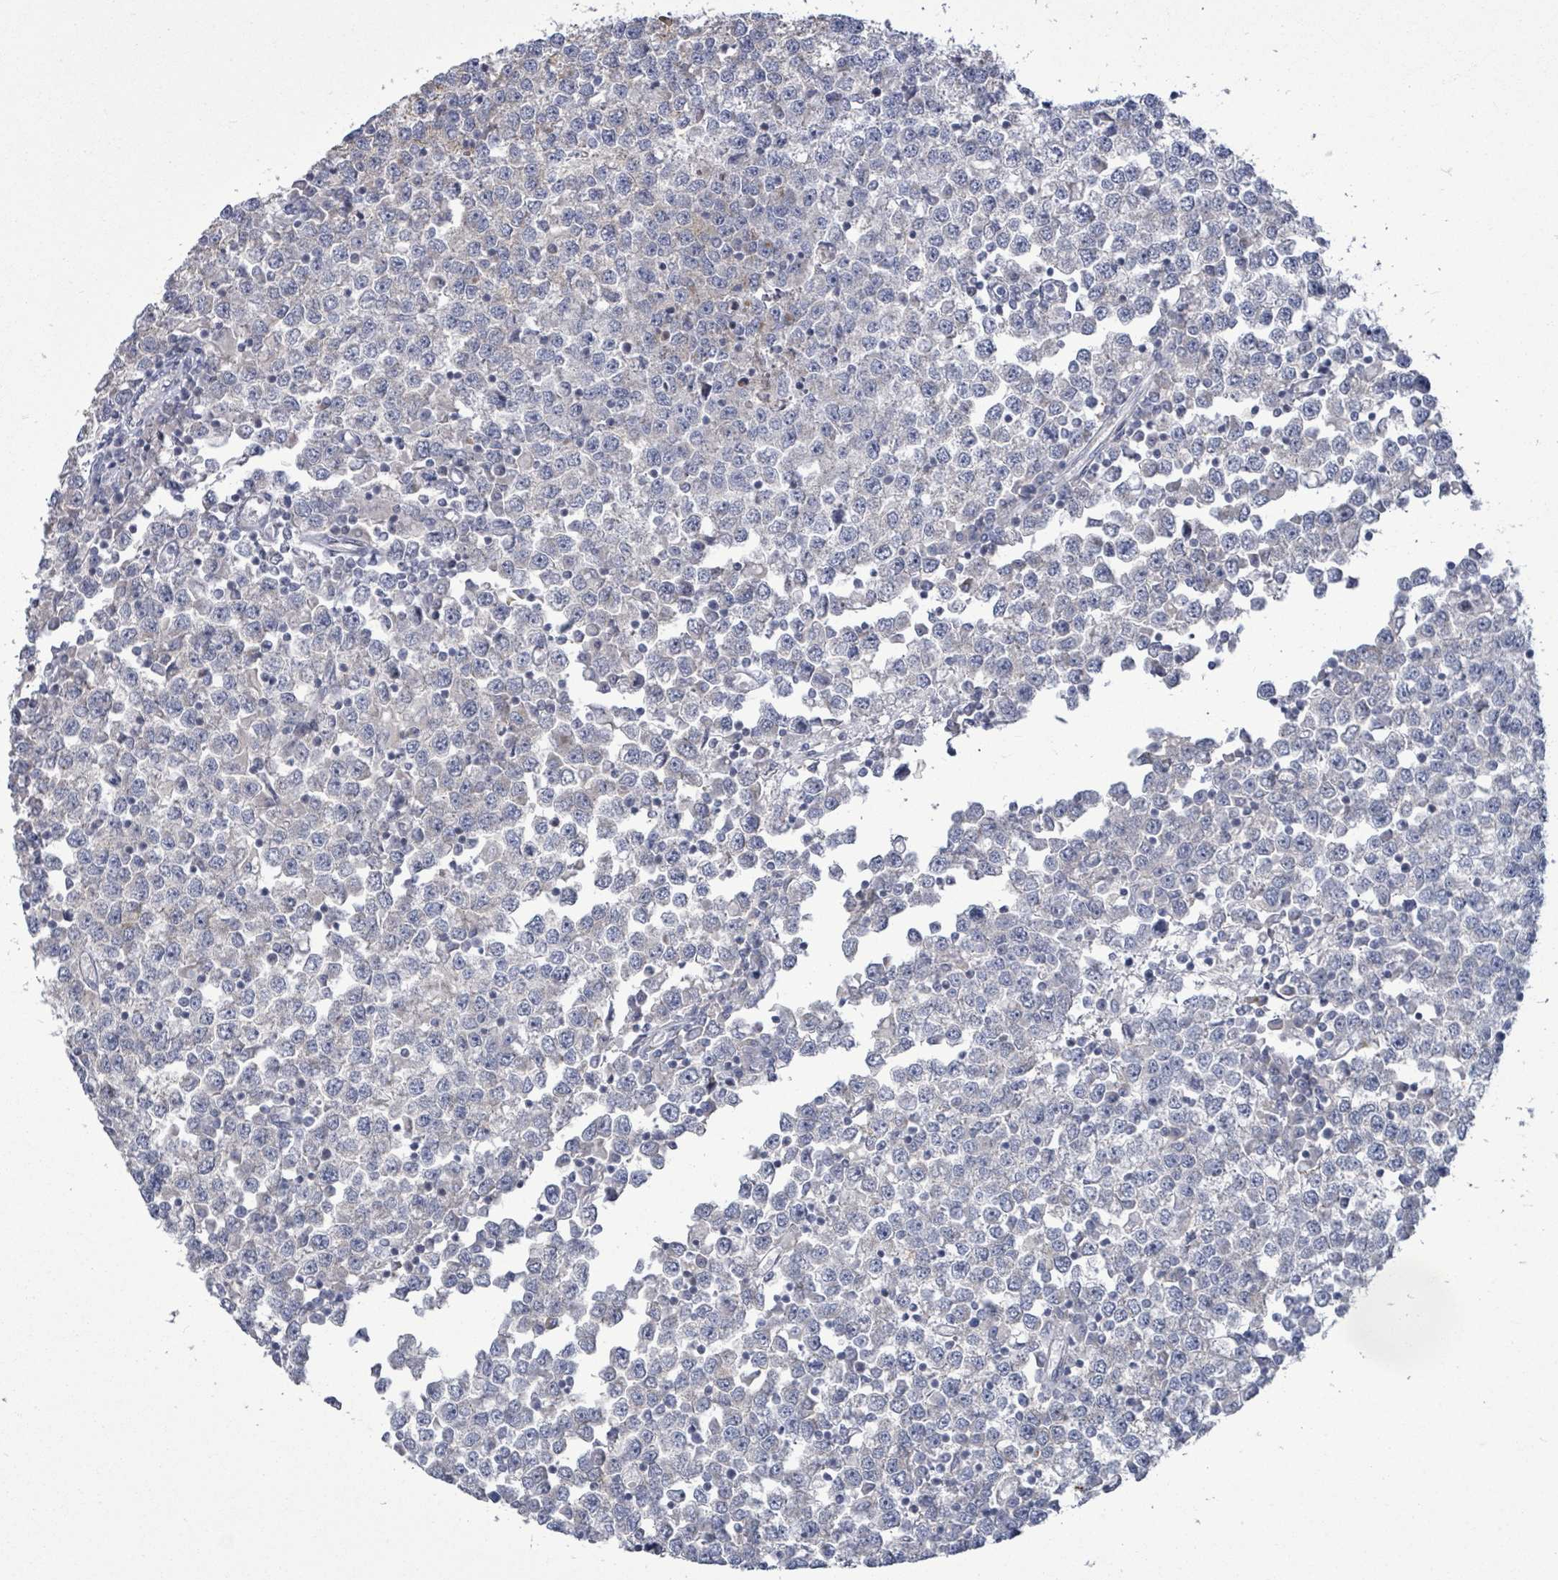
{"staining": {"intensity": "negative", "quantity": "none", "location": "none"}, "tissue": "testis cancer", "cell_type": "Tumor cells", "image_type": "cancer", "snomed": [{"axis": "morphology", "description": "Seminoma, NOS"}, {"axis": "topography", "description": "Testis"}], "caption": "An IHC micrograph of testis cancer (seminoma) is shown. There is no staining in tumor cells of testis cancer (seminoma).", "gene": "ZFPM1", "patient": {"sex": "male", "age": 65}}